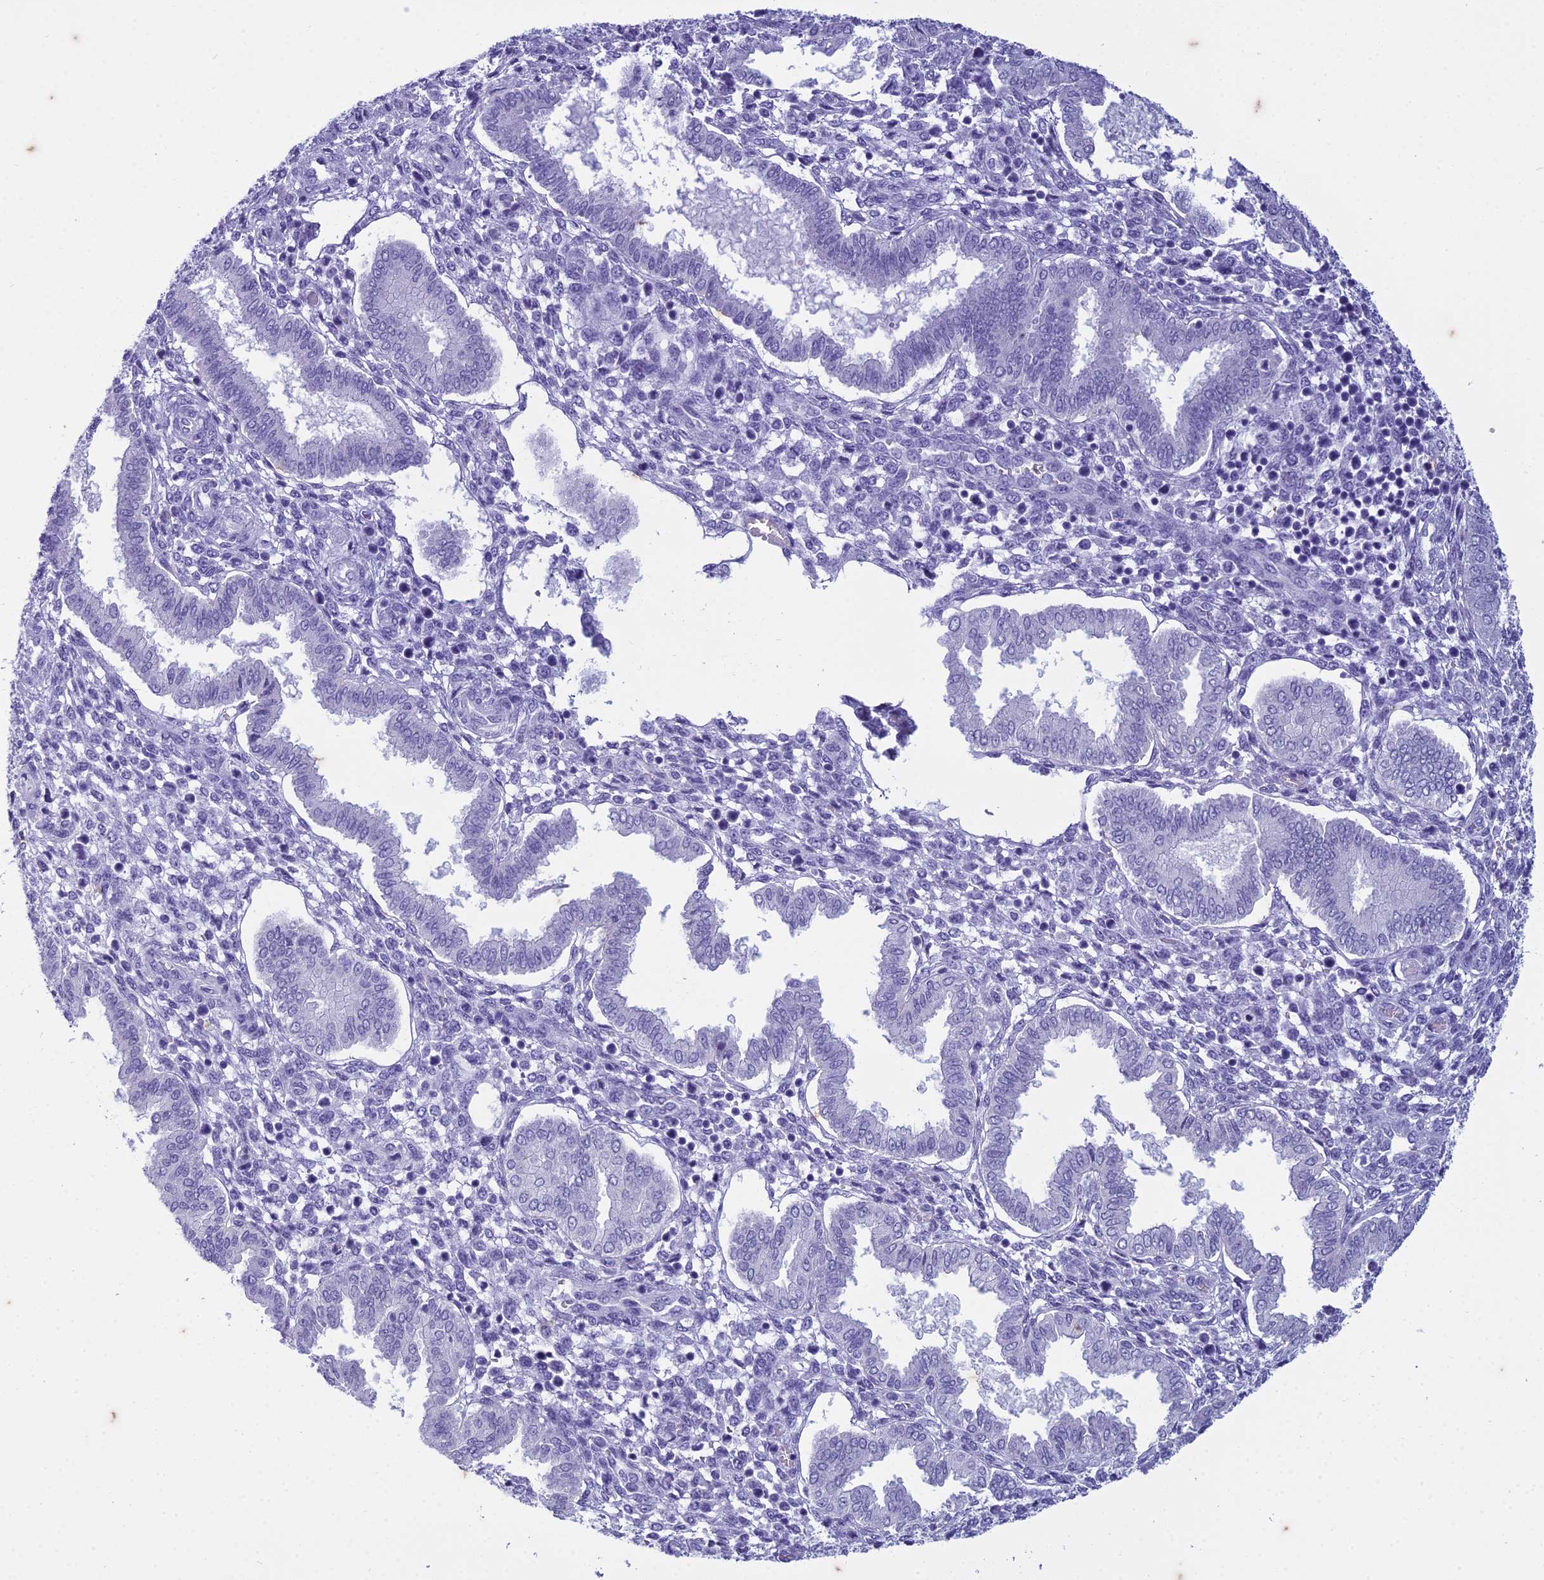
{"staining": {"intensity": "negative", "quantity": "none", "location": "none"}, "tissue": "endometrium", "cell_type": "Cells in endometrial stroma", "image_type": "normal", "snomed": [{"axis": "morphology", "description": "Normal tissue, NOS"}, {"axis": "topography", "description": "Endometrium"}], "caption": "Human endometrium stained for a protein using immunohistochemistry demonstrates no staining in cells in endometrial stroma.", "gene": "HMGB4", "patient": {"sex": "female", "age": 24}}